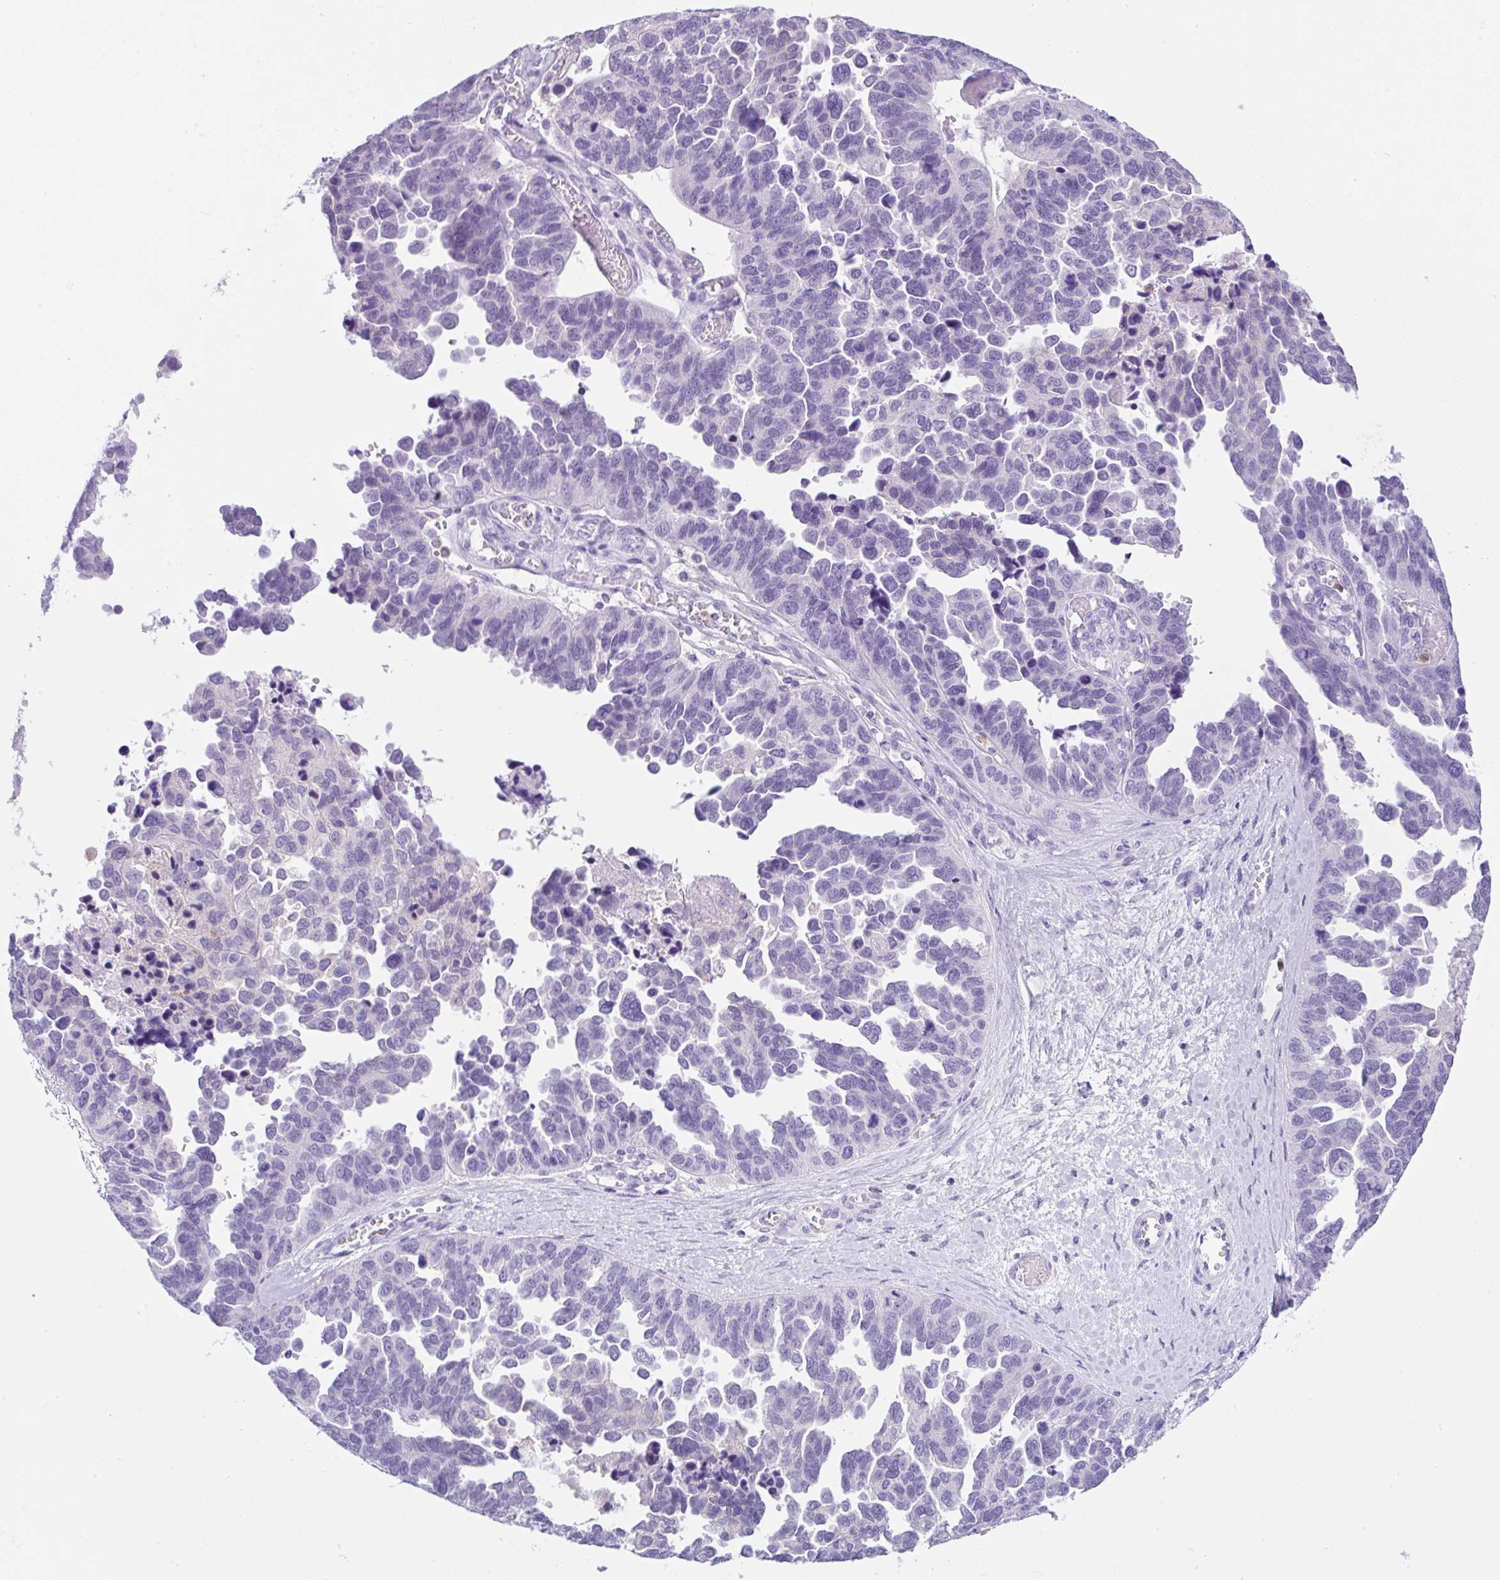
{"staining": {"intensity": "negative", "quantity": "none", "location": "none"}, "tissue": "ovarian cancer", "cell_type": "Tumor cells", "image_type": "cancer", "snomed": [{"axis": "morphology", "description": "Cystadenocarcinoma, serous, NOS"}, {"axis": "topography", "description": "Ovary"}], "caption": "High power microscopy photomicrograph of an IHC photomicrograph of serous cystadenocarcinoma (ovarian), revealing no significant positivity in tumor cells.", "gene": "NCF1", "patient": {"sex": "female", "age": 64}}